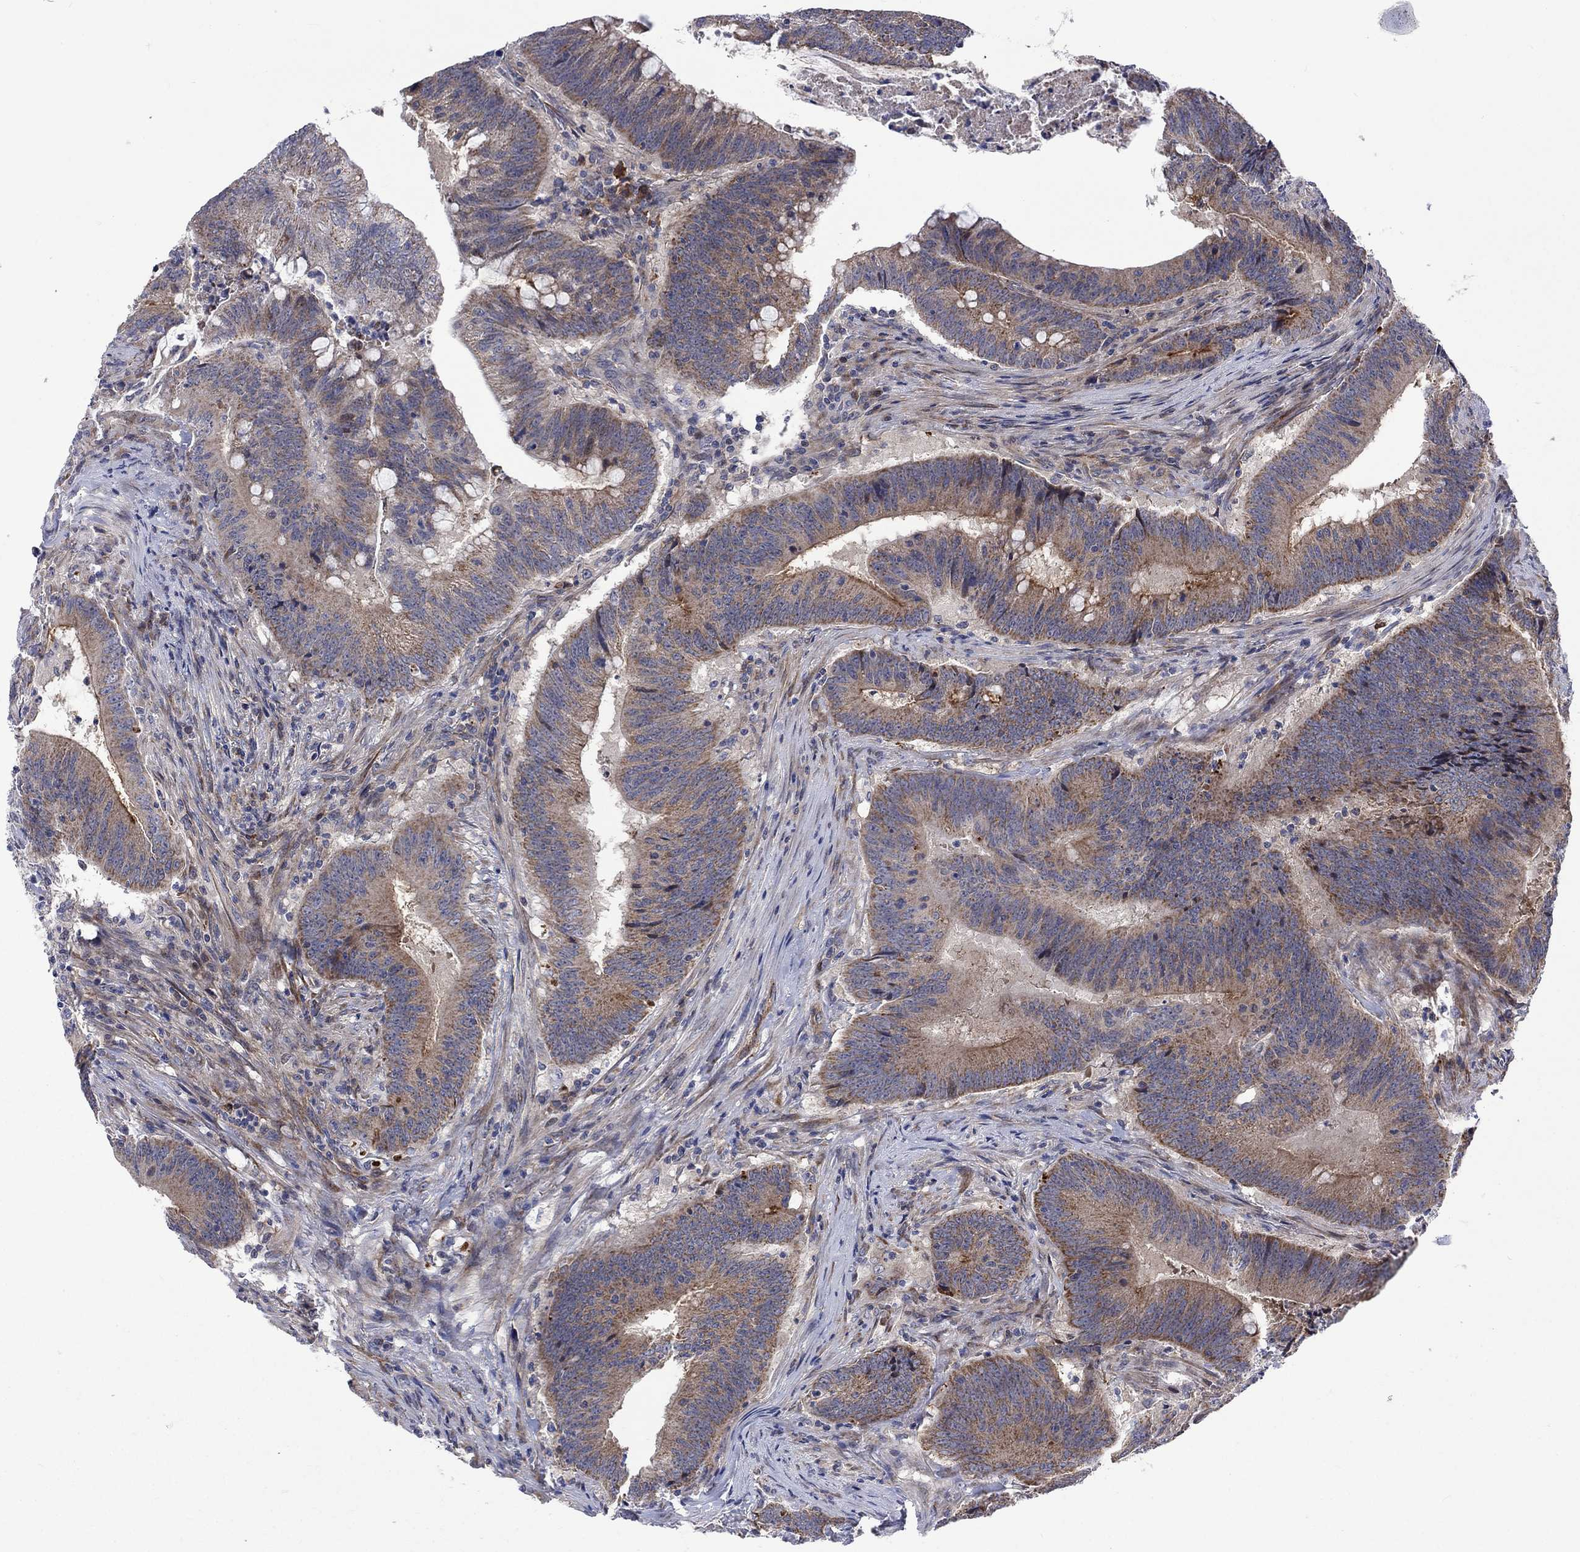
{"staining": {"intensity": "moderate", "quantity": ">75%", "location": "cytoplasmic/membranous"}, "tissue": "colorectal cancer", "cell_type": "Tumor cells", "image_type": "cancer", "snomed": [{"axis": "morphology", "description": "Adenocarcinoma, NOS"}, {"axis": "topography", "description": "Colon"}], "caption": "Protein expression analysis of human colorectal cancer reveals moderate cytoplasmic/membranous expression in approximately >75% of tumor cells.", "gene": "SLC35F2", "patient": {"sex": "female", "age": 87}}